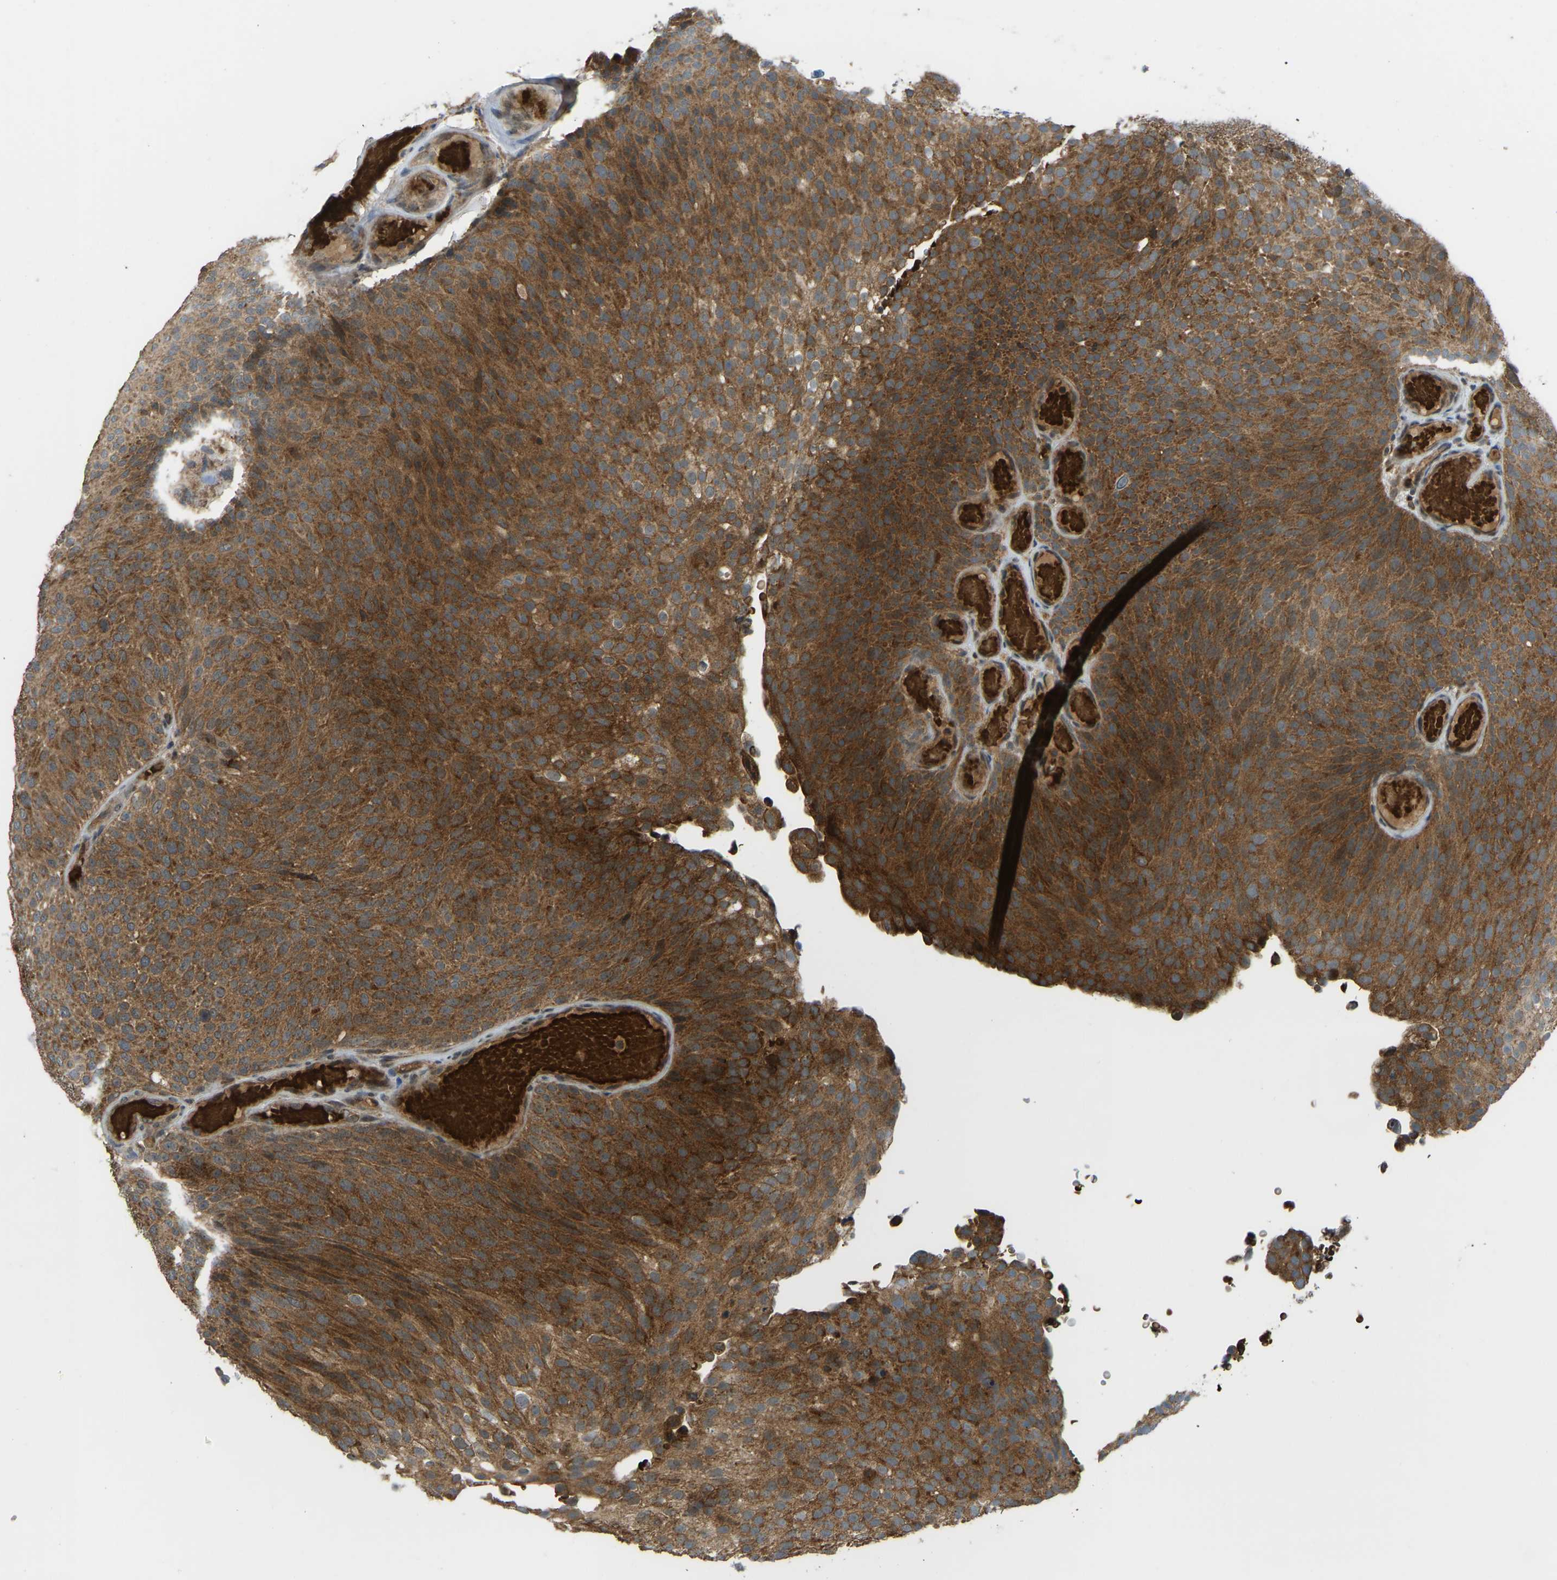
{"staining": {"intensity": "moderate", "quantity": ">75%", "location": "cytoplasmic/membranous"}, "tissue": "urothelial cancer", "cell_type": "Tumor cells", "image_type": "cancer", "snomed": [{"axis": "morphology", "description": "Urothelial carcinoma, Low grade"}, {"axis": "topography", "description": "Urinary bladder"}], "caption": "Moderate cytoplasmic/membranous protein expression is identified in approximately >75% of tumor cells in low-grade urothelial carcinoma. Ihc stains the protein in brown and the nuclei are stained blue.", "gene": "ZNF71", "patient": {"sex": "male", "age": 78}}